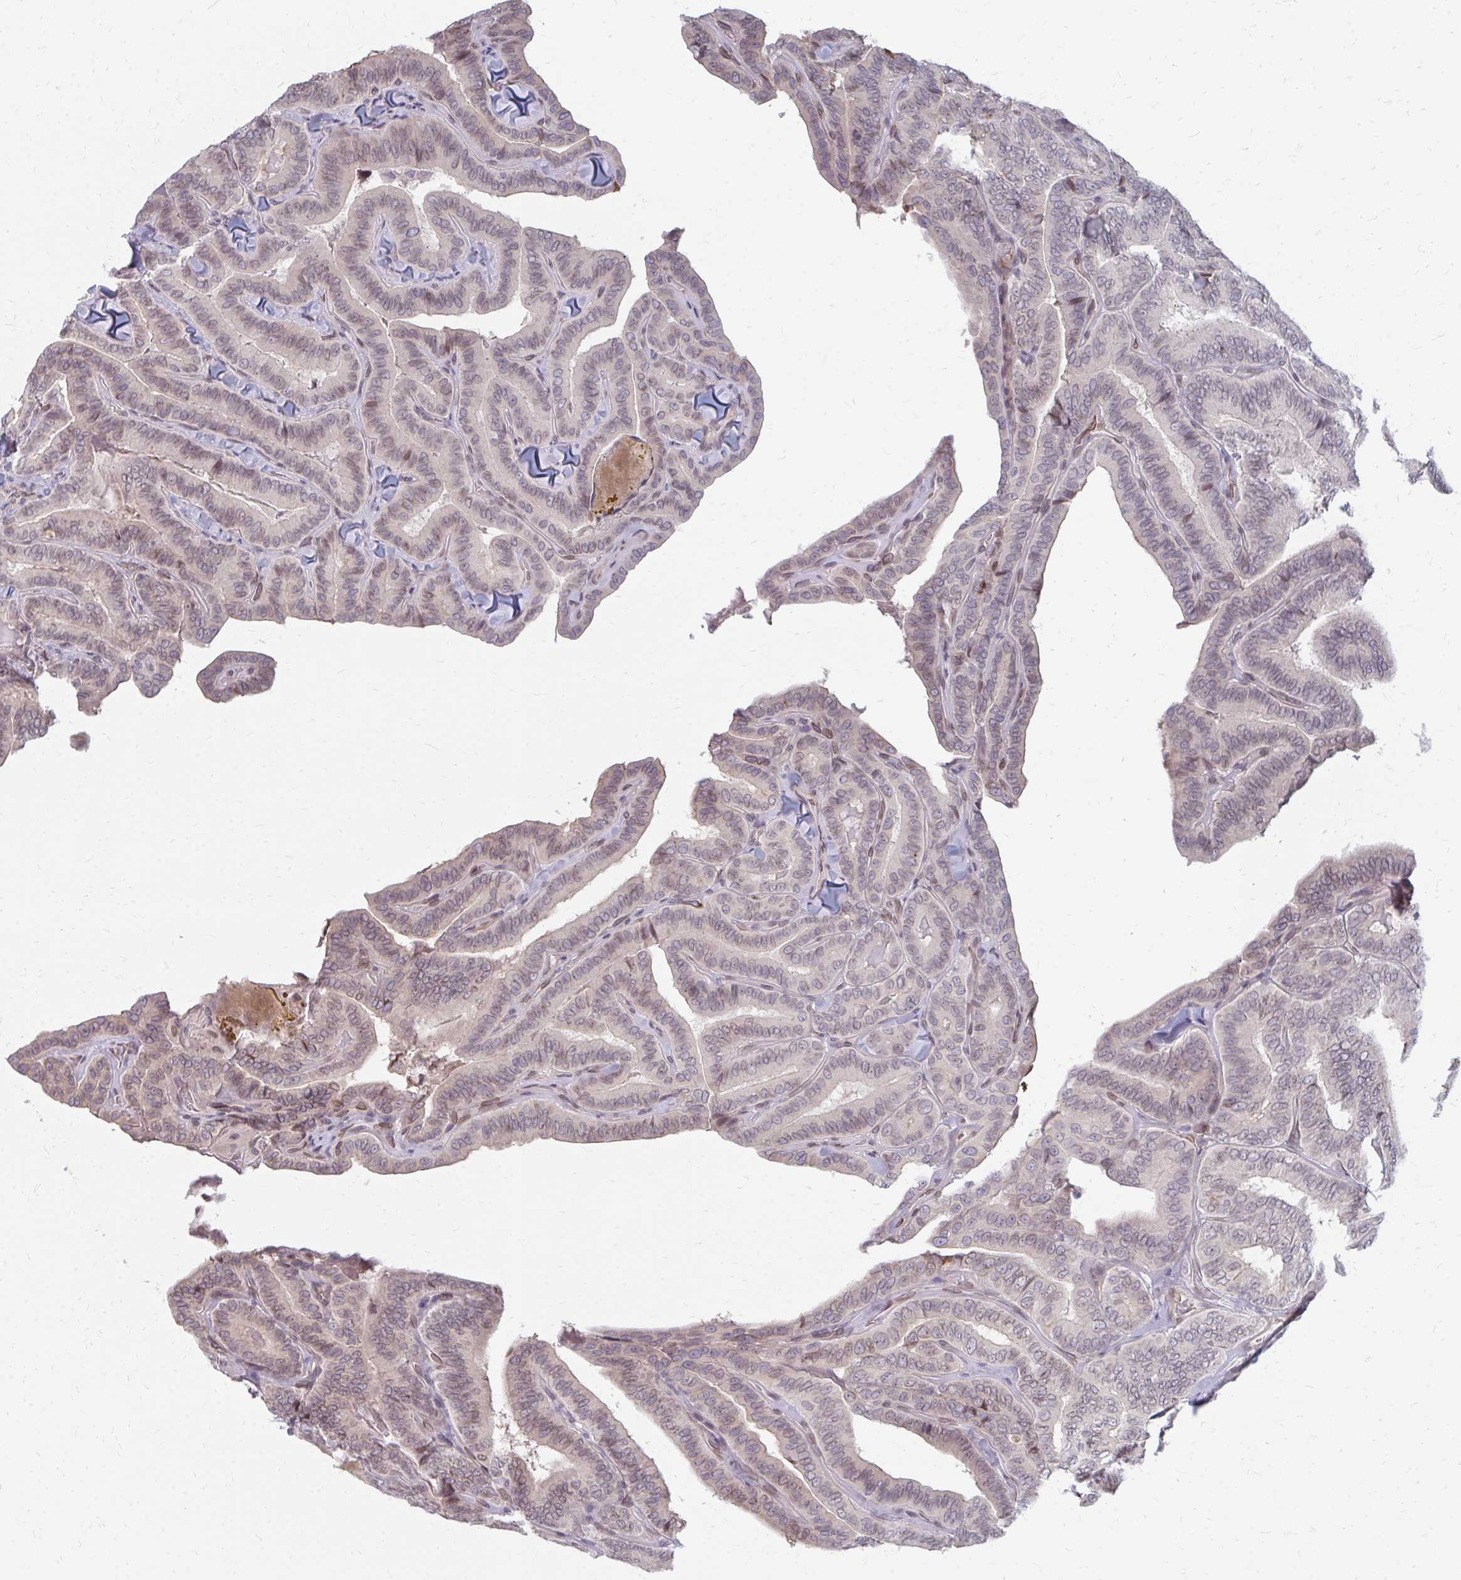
{"staining": {"intensity": "weak", "quantity": "<25%", "location": "nuclear"}, "tissue": "thyroid cancer", "cell_type": "Tumor cells", "image_type": "cancer", "snomed": [{"axis": "morphology", "description": "Papillary adenocarcinoma, NOS"}, {"axis": "topography", "description": "Thyroid gland"}], "caption": "An image of thyroid cancer (papillary adenocarcinoma) stained for a protein exhibits no brown staining in tumor cells.", "gene": "GPC5", "patient": {"sex": "male", "age": 61}}